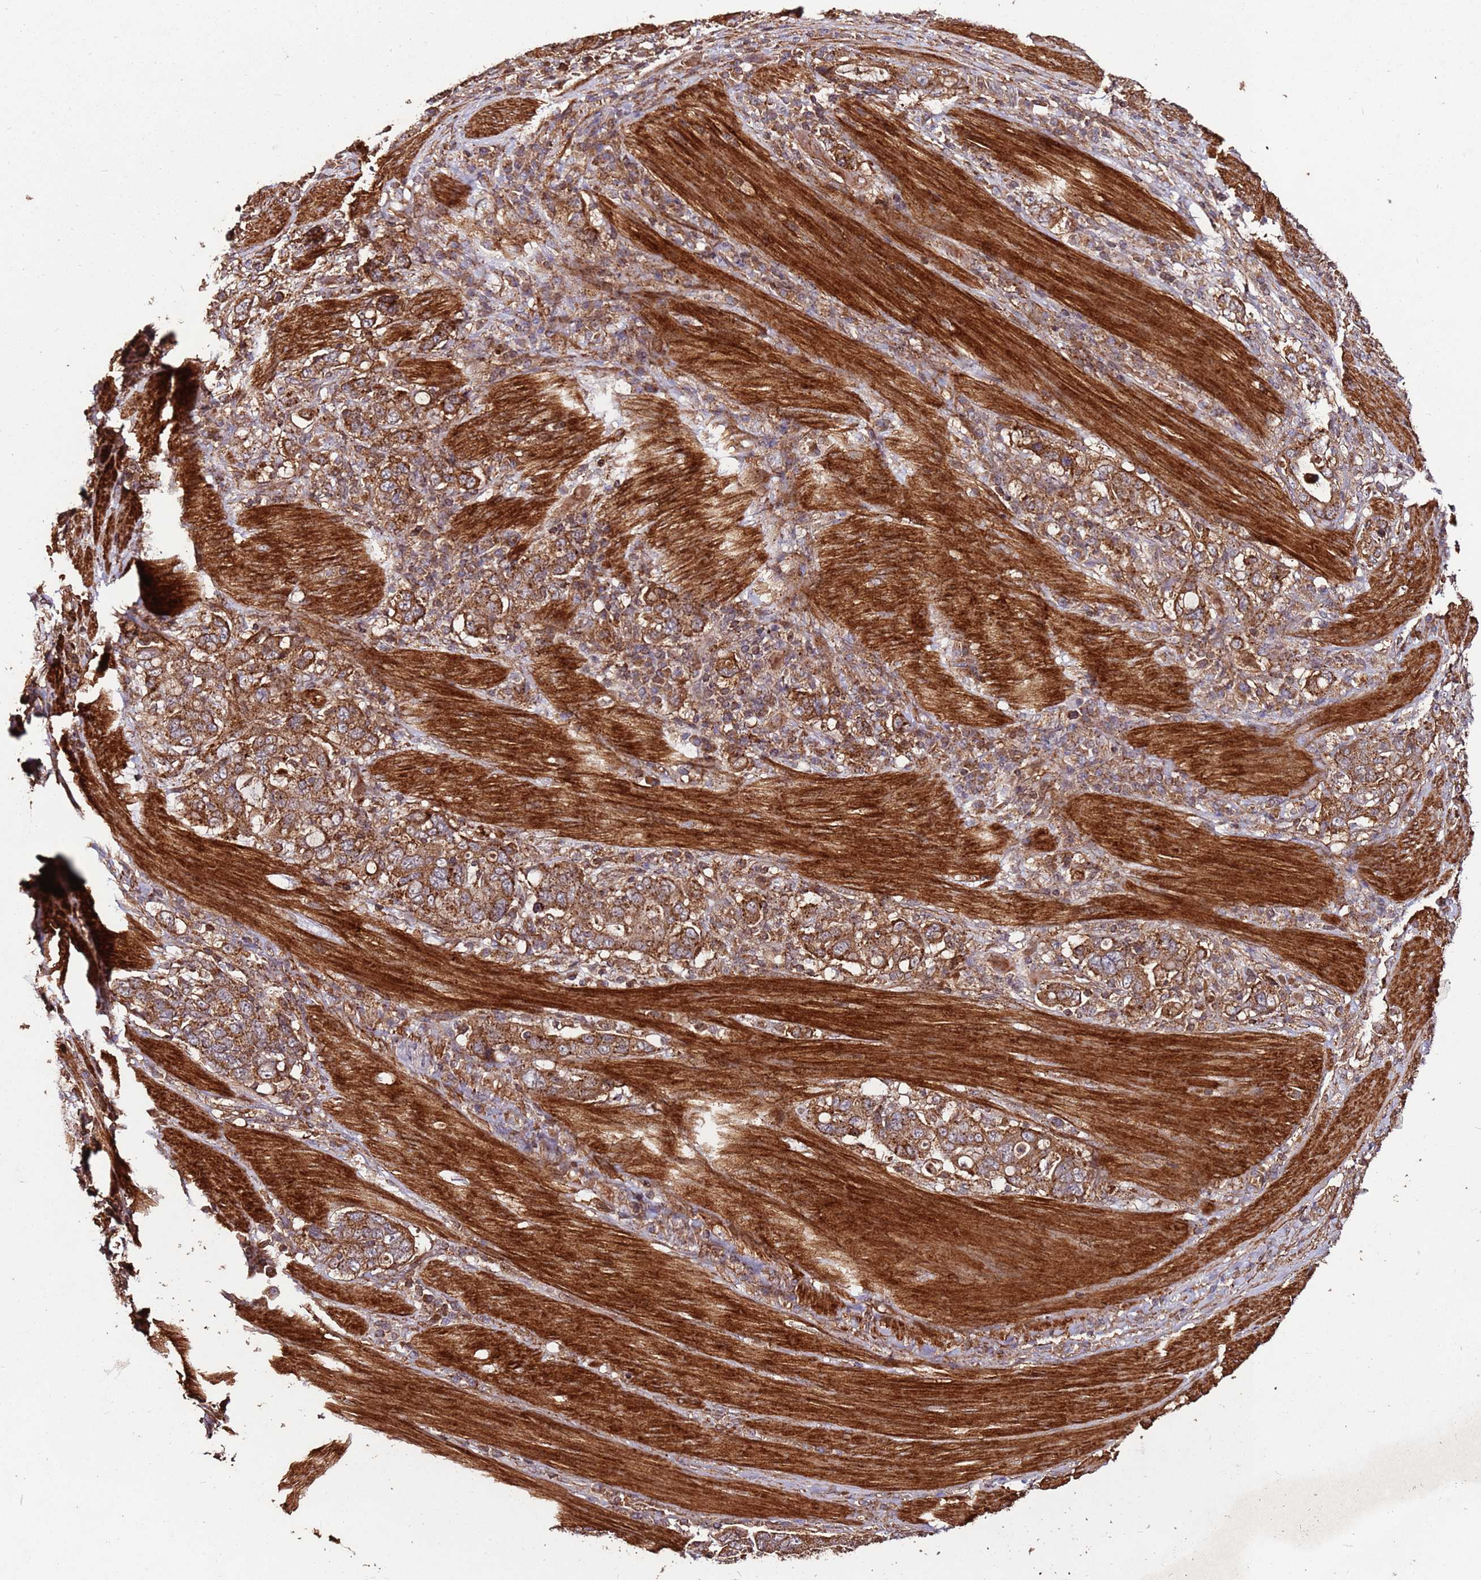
{"staining": {"intensity": "strong", "quantity": ">75%", "location": "cytoplasmic/membranous"}, "tissue": "stomach cancer", "cell_type": "Tumor cells", "image_type": "cancer", "snomed": [{"axis": "morphology", "description": "Adenocarcinoma, NOS"}, {"axis": "topography", "description": "Stomach, upper"}, {"axis": "topography", "description": "Stomach"}], "caption": "The immunohistochemical stain labels strong cytoplasmic/membranous expression in tumor cells of adenocarcinoma (stomach) tissue.", "gene": "FAM186A", "patient": {"sex": "male", "age": 62}}